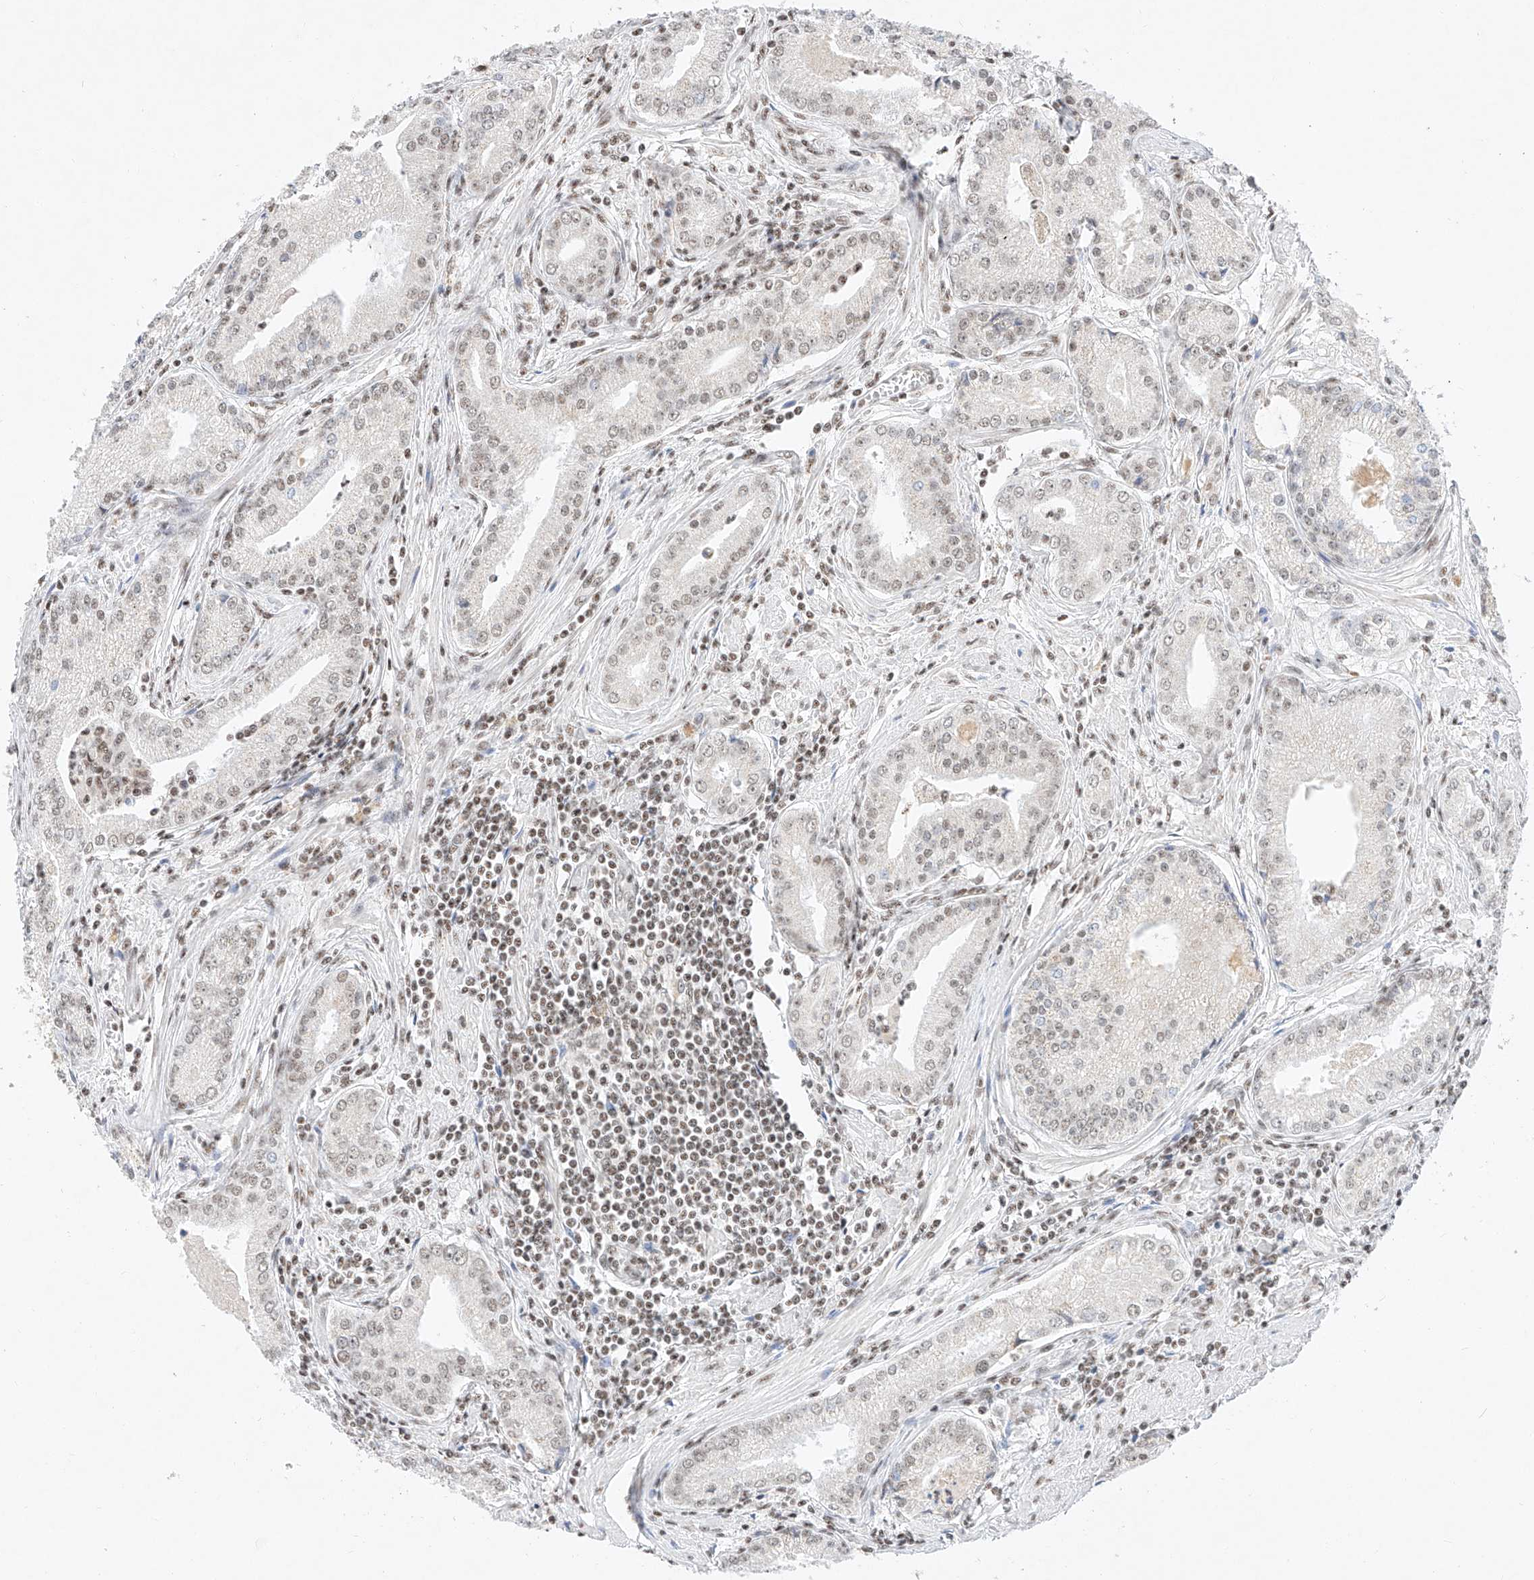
{"staining": {"intensity": "weak", "quantity": "<25%", "location": "nuclear"}, "tissue": "prostate cancer", "cell_type": "Tumor cells", "image_type": "cancer", "snomed": [{"axis": "morphology", "description": "Adenocarcinoma, Low grade"}, {"axis": "topography", "description": "Prostate"}], "caption": "Immunohistochemistry image of human prostate cancer (adenocarcinoma (low-grade)) stained for a protein (brown), which shows no expression in tumor cells.", "gene": "NRF1", "patient": {"sex": "male", "age": 54}}